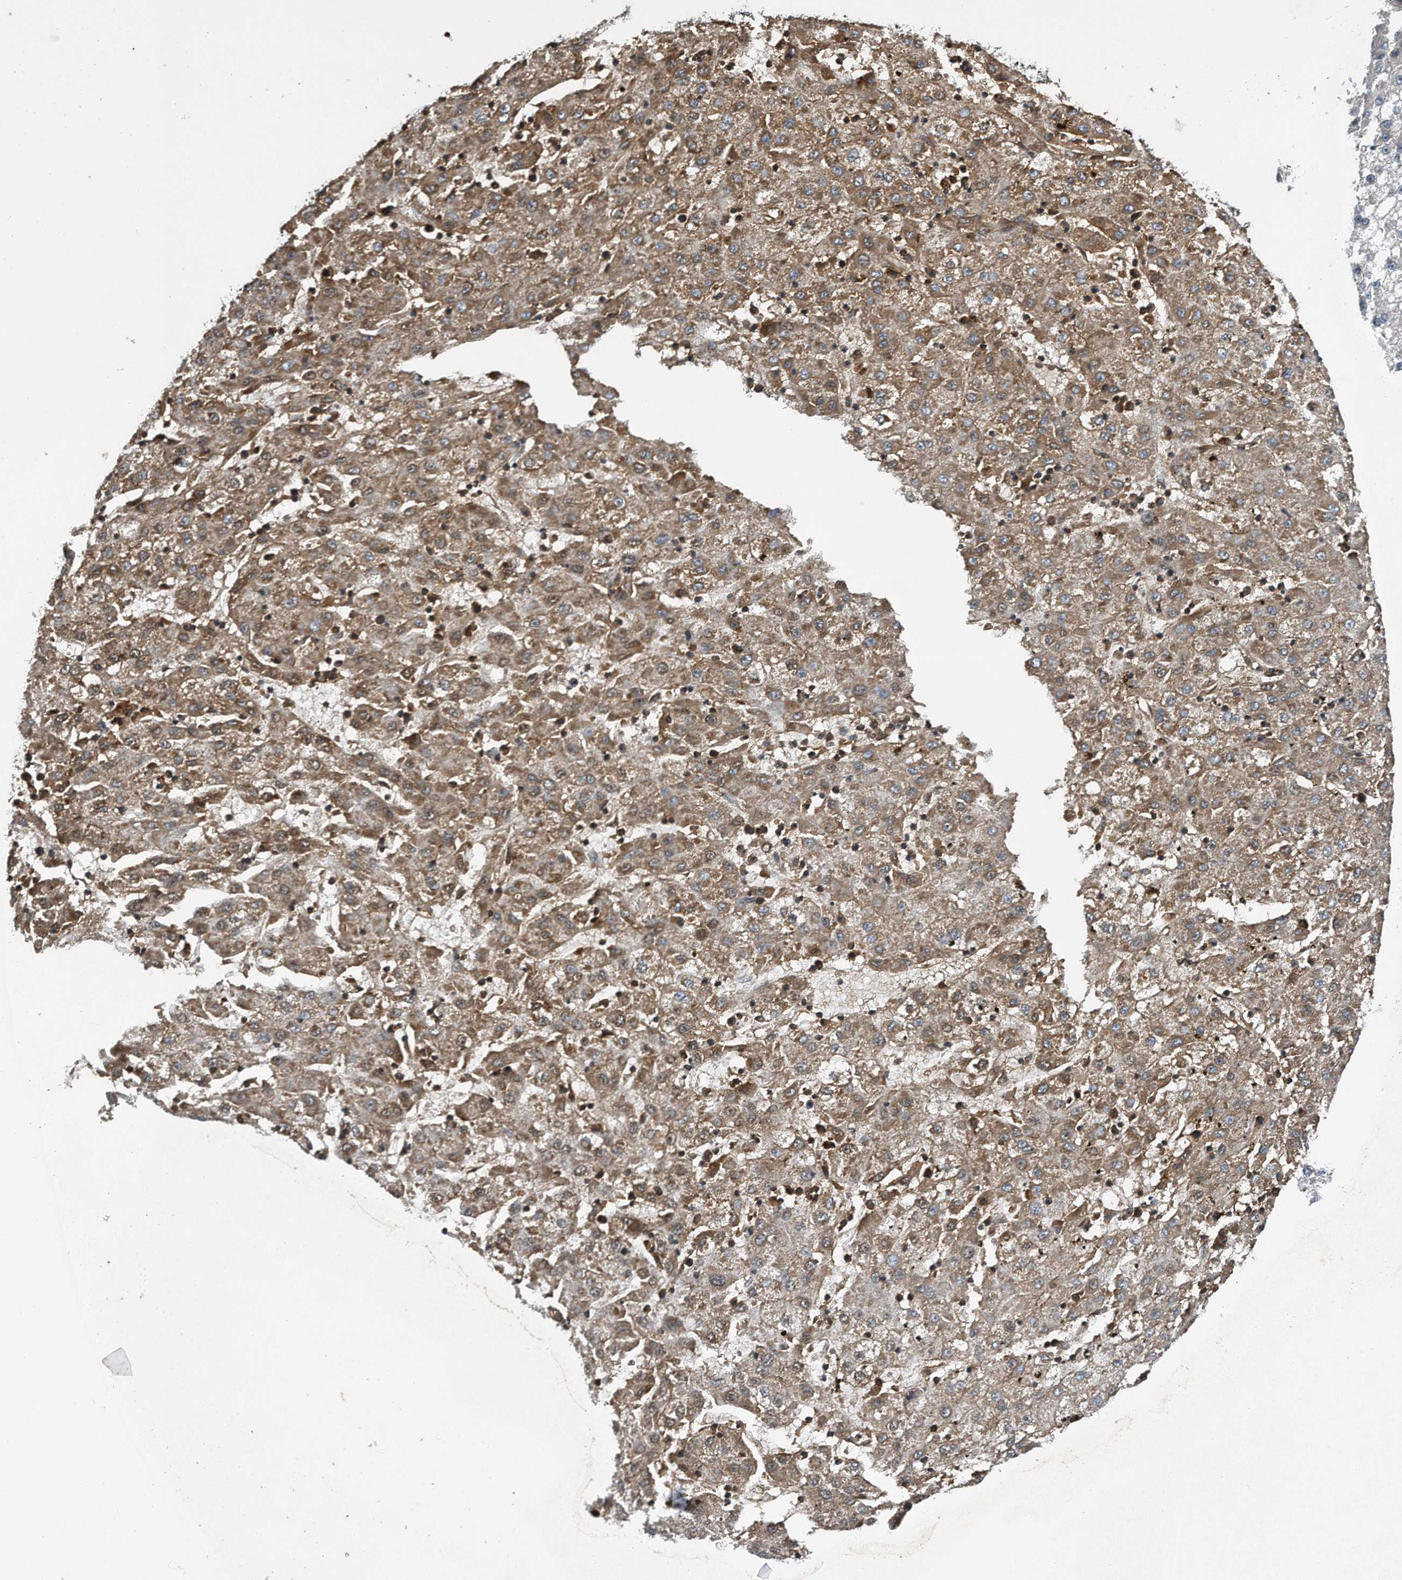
{"staining": {"intensity": "moderate", "quantity": ">75%", "location": "cytoplasmic/membranous"}, "tissue": "liver cancer", "cell_type": "Tumor cells", "image_type": "cancer", "snomed": [{"axis": "morphology", "description": "Carcinoma, Hepatocellular, NOS"}, {"axis": "topography", "description": "Liver"}], "caption": "High-magnification brightfield microscopy of liver hepatocellular carcinoma stained with DAB (brown) and counterstained with hematoxylin (blue). tumor cells exhibit moderate cytoplasmic/membranous staining is seen in approximately>75% of cells.", "gene": "ZNF79", "patient": {"sex": "male", "age": 72}}